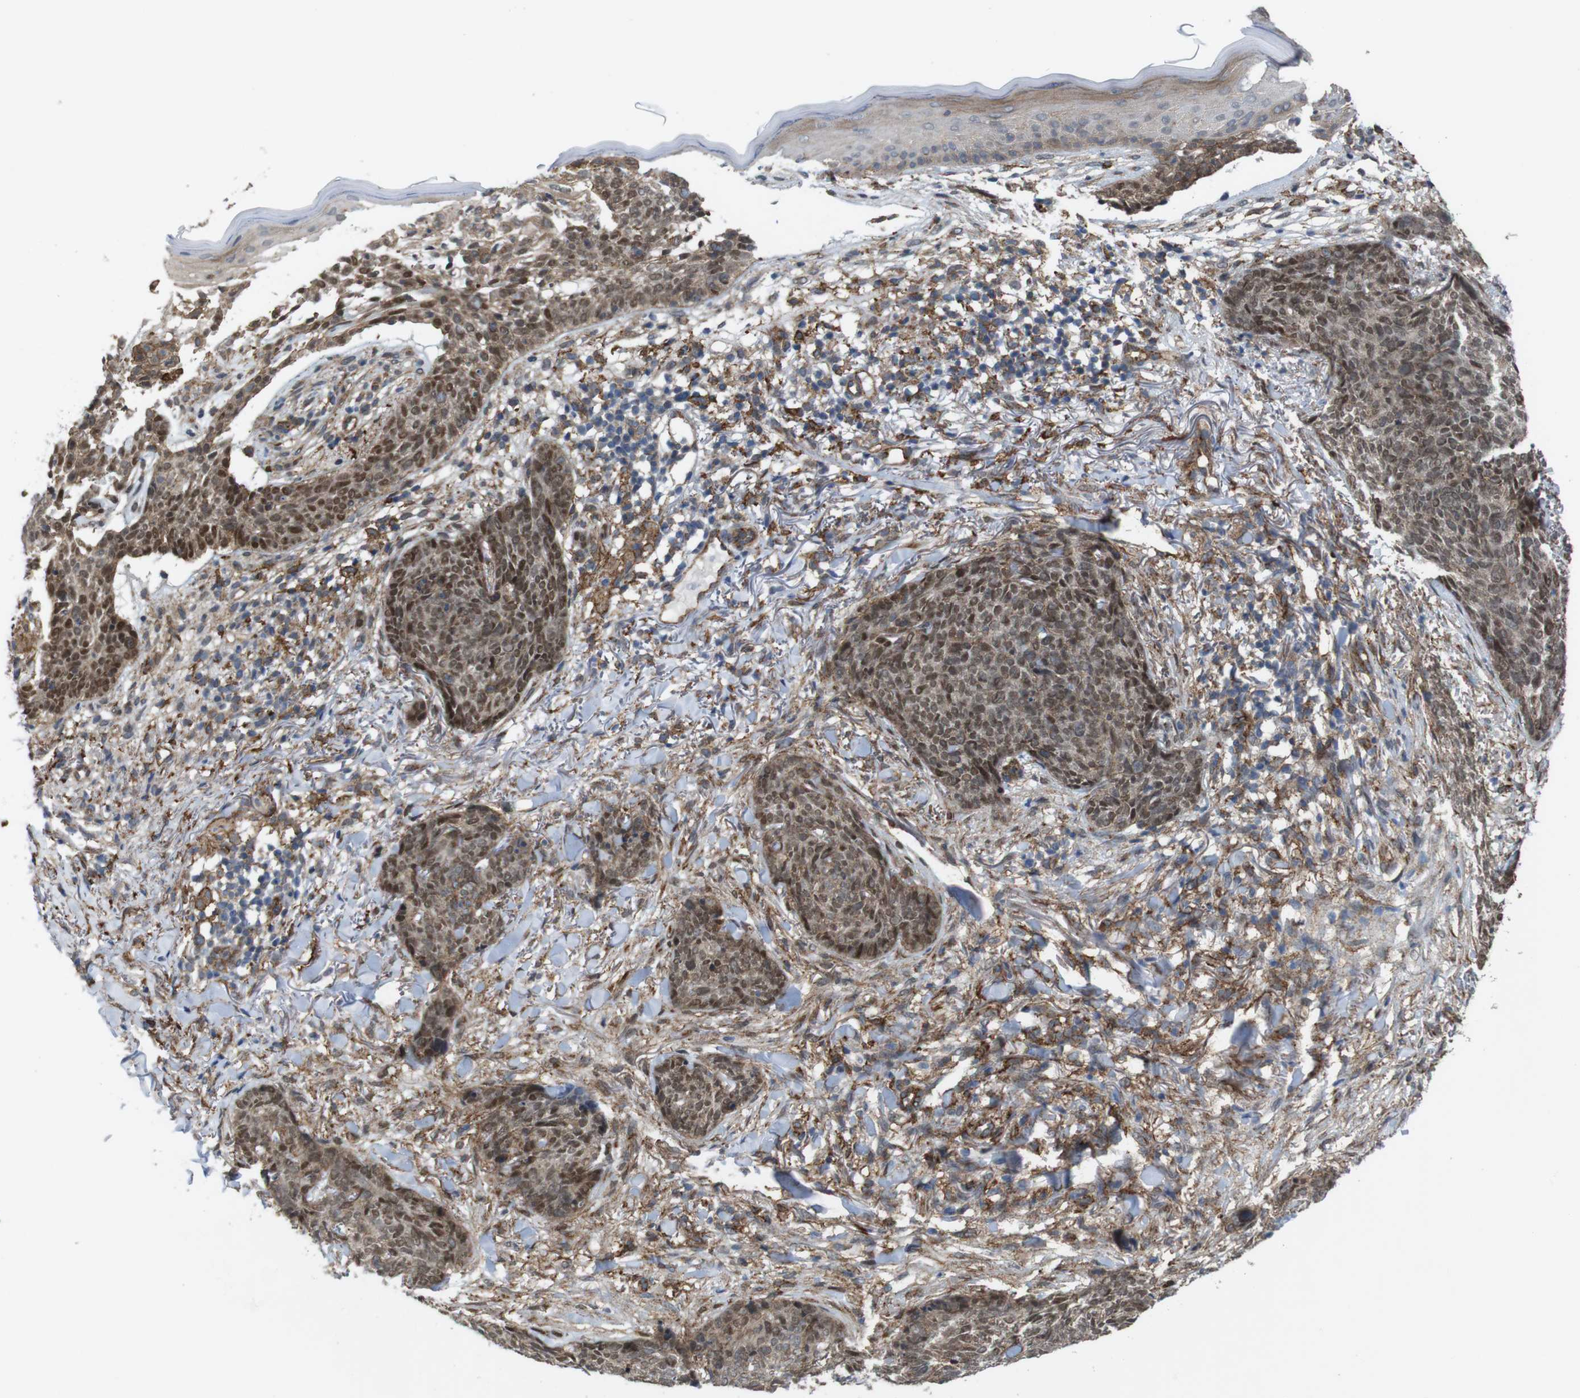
{"staining": {"intensity": "moderate", "quantity": ">75%", "location": "cytoplasmic/membranous,nuclear"}, "tissue": "skin cancer", "cell_type": "Tumor cells", "image_type": "cancer", "snomed": [{"axis": "morphology", "description": "Basal cell carcinoma"}, {"axis": "topography", "description": "Skin"}], "caption": "Protein expression analysis of skin cancer reveals moderate cytoplasmic/membranous and nuclear staining in about >75% of tumor cells.", "gene": "PTGER4", "patient": {"sex": "female", "age": 70}}